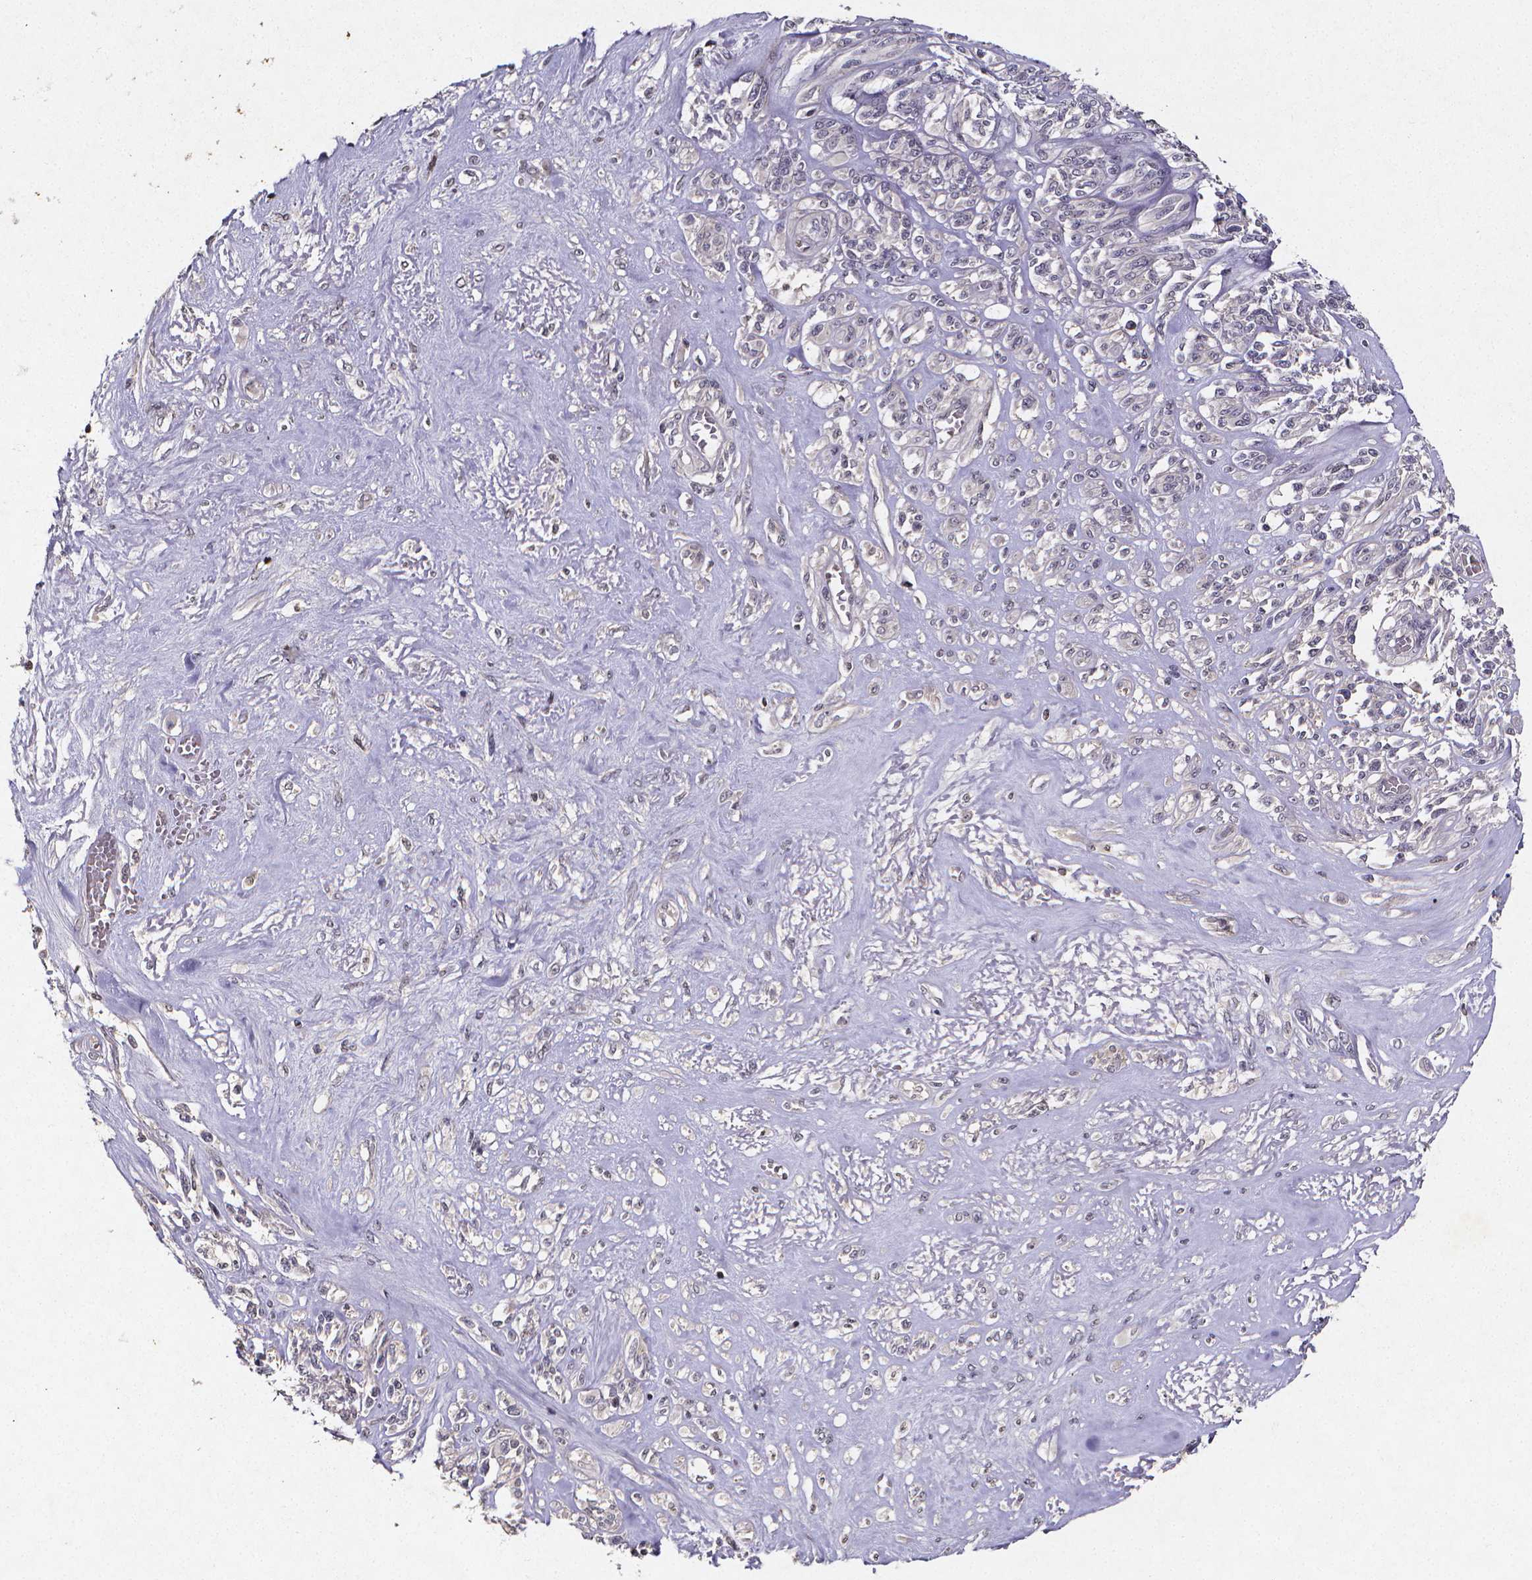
{"staining": {"intensity": "negative", "quantity": "none", "location": "none"}, "tissue": "melanoma", "cell_type": "Tumor cells", "image_type": "cancer", "snomed": [{"axis": "morphology", "description": "Malignant melanoma, NOS"}, {"axis": "topography", "description": "Skin"}], "caption": "Immunohistochemical staining of malignant melanoma shows no significant positivity in tumor cells.", "gene": "TP73", "patient": {"sex": "female", "age": 91}}